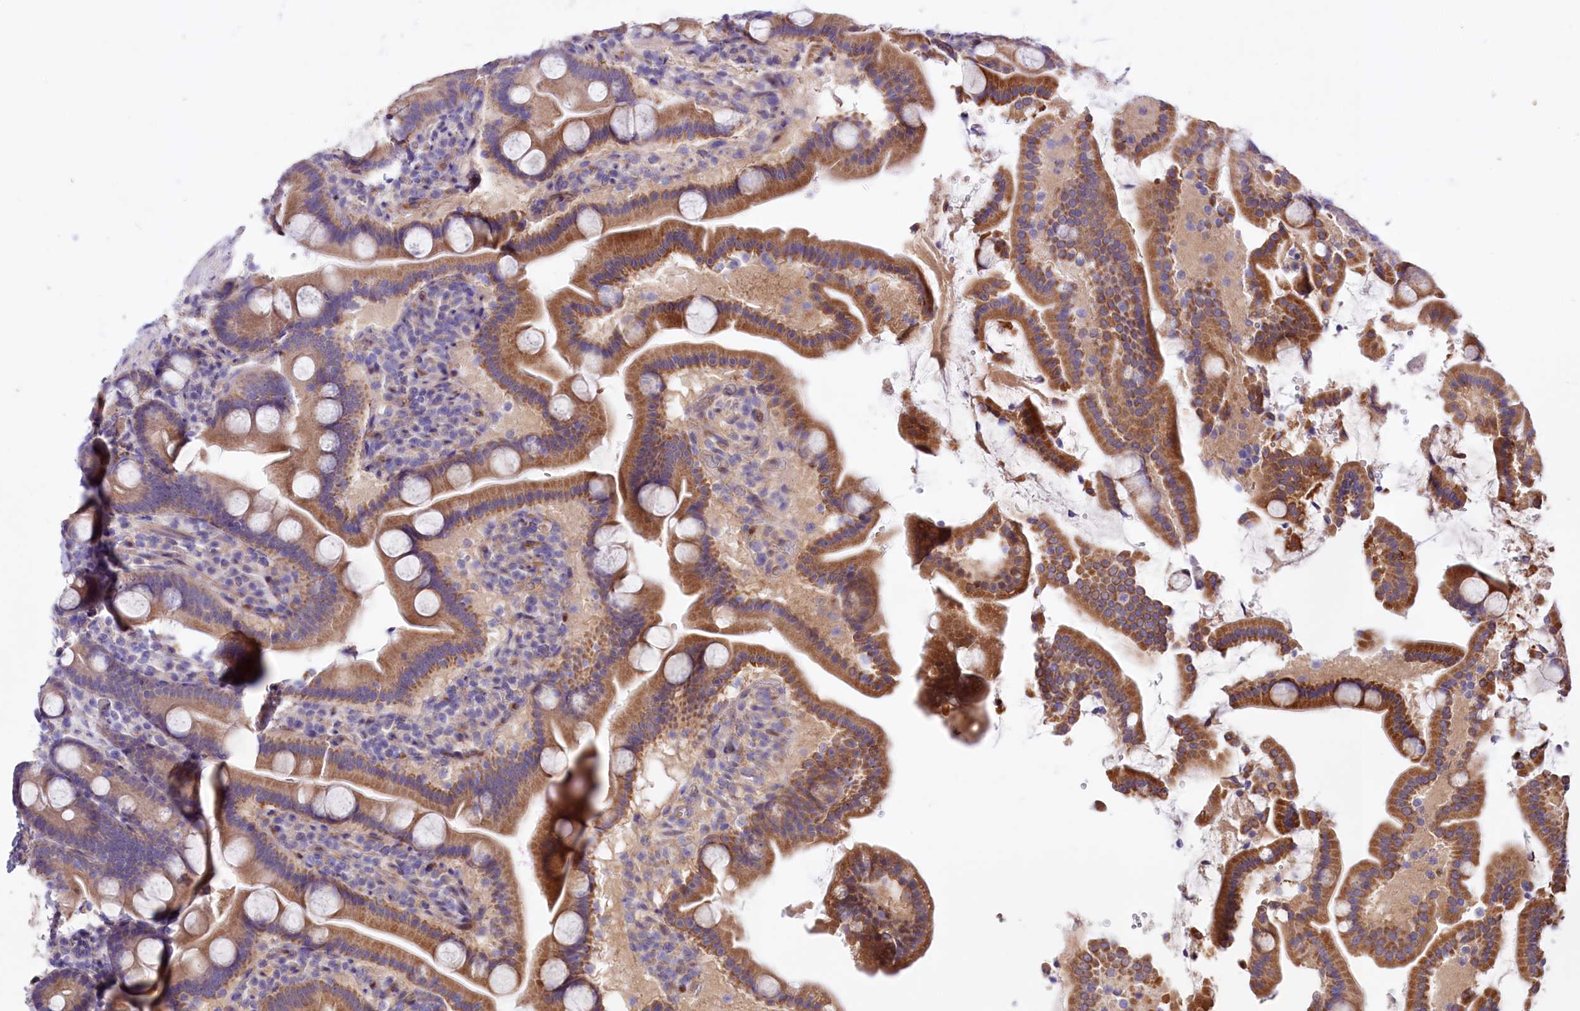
{"staining": {"intensity": "strong", "quantity": "25%-75%", "location": "cytoplasmic/membranous"}, "tissue": "duodenum", "cell_type": "Glandular cells", "image_type": "normal", "snomed": [{"axis": "morphology", "description": "Normal tissue, NOS"}, {"axis": "topography", "description": "Duodenum"}], "caption": "A micrograph showing strong cytoplasmic/membranous staining in about 25%-75% of glandular cells in unremarkable duodenum, as visualized by brown immunohistochemical staining.", "gene": "ZNF45", "patient": {"sex": "male", "age": 55}}